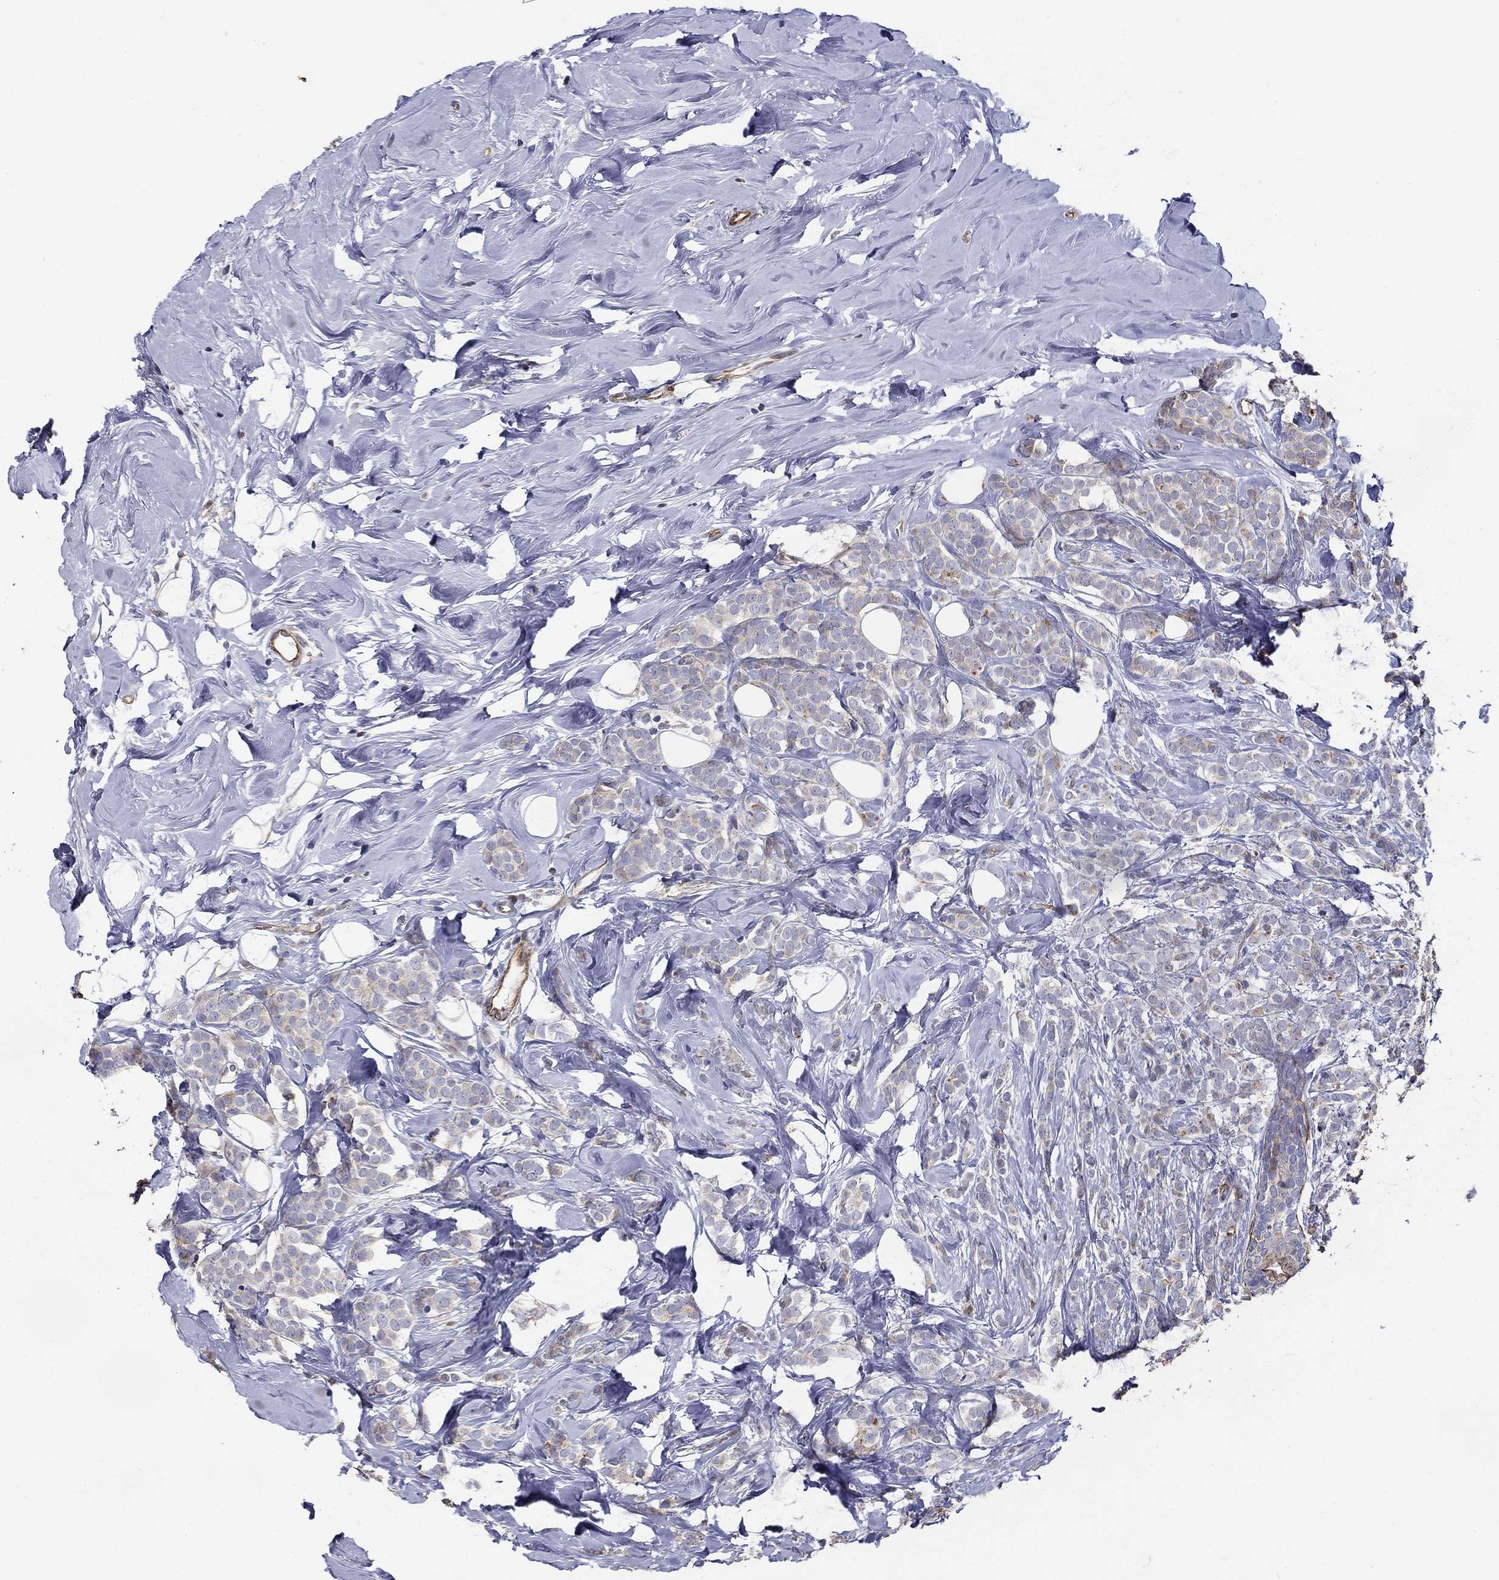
{"staining": {"intensity": "weak", "quantity": "25%-75%", "location": "cytoplasmic/membranous"}, "tissue": "breast cancer", "cell_type": "Tumor cells", "image_type": "cancer", "snomed": [{"axis": "morphology", "description": "Lobular carcinoma"}, {"axis": "topography", "description": "Breast"}], "caption": "A photomicrograph of breast lobular carcinoma stained for a protein displays weak cytoplasmic/membranous brown staining in tumor cells.", "gene": "NPHP1", "patient": {"sex": "female", "age": 49}}